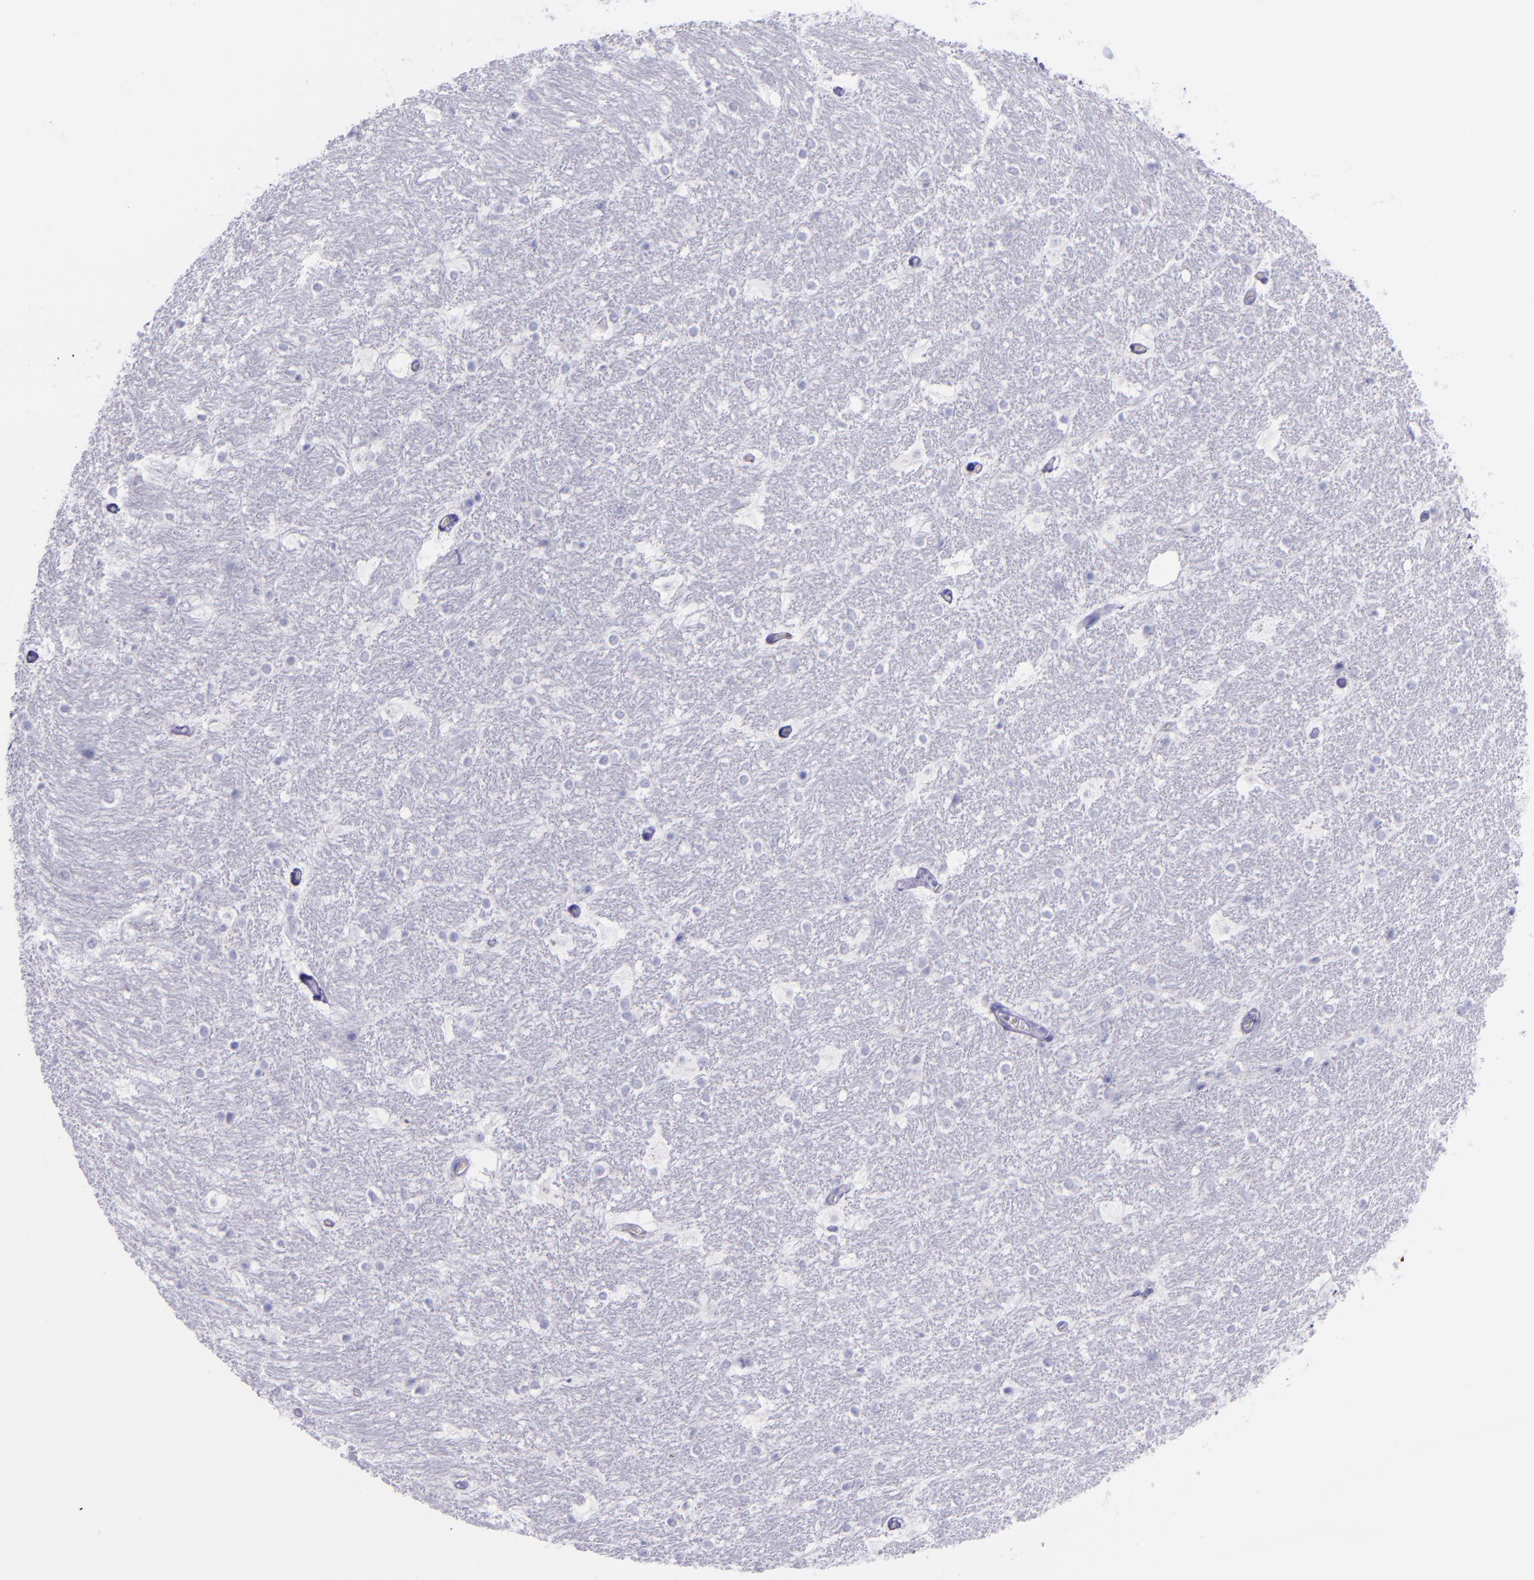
{"staining": {"intensity": "negative", "quantity": "none", "location": "none"}, "tissue": "hippocampus", "cell_type": "Glial cells", "image_type": "normal", "snomed": [{"axis": "morphology", "description": "Normal tissue, NOS"}, {"axis": "topography", "description": "Hippocampus"}], "caption": "Protein analysis of benign hippocampus displays no significant expression in glial cells.", "gene": "SELE", "patient": {"sex": "female", "age": 19}}